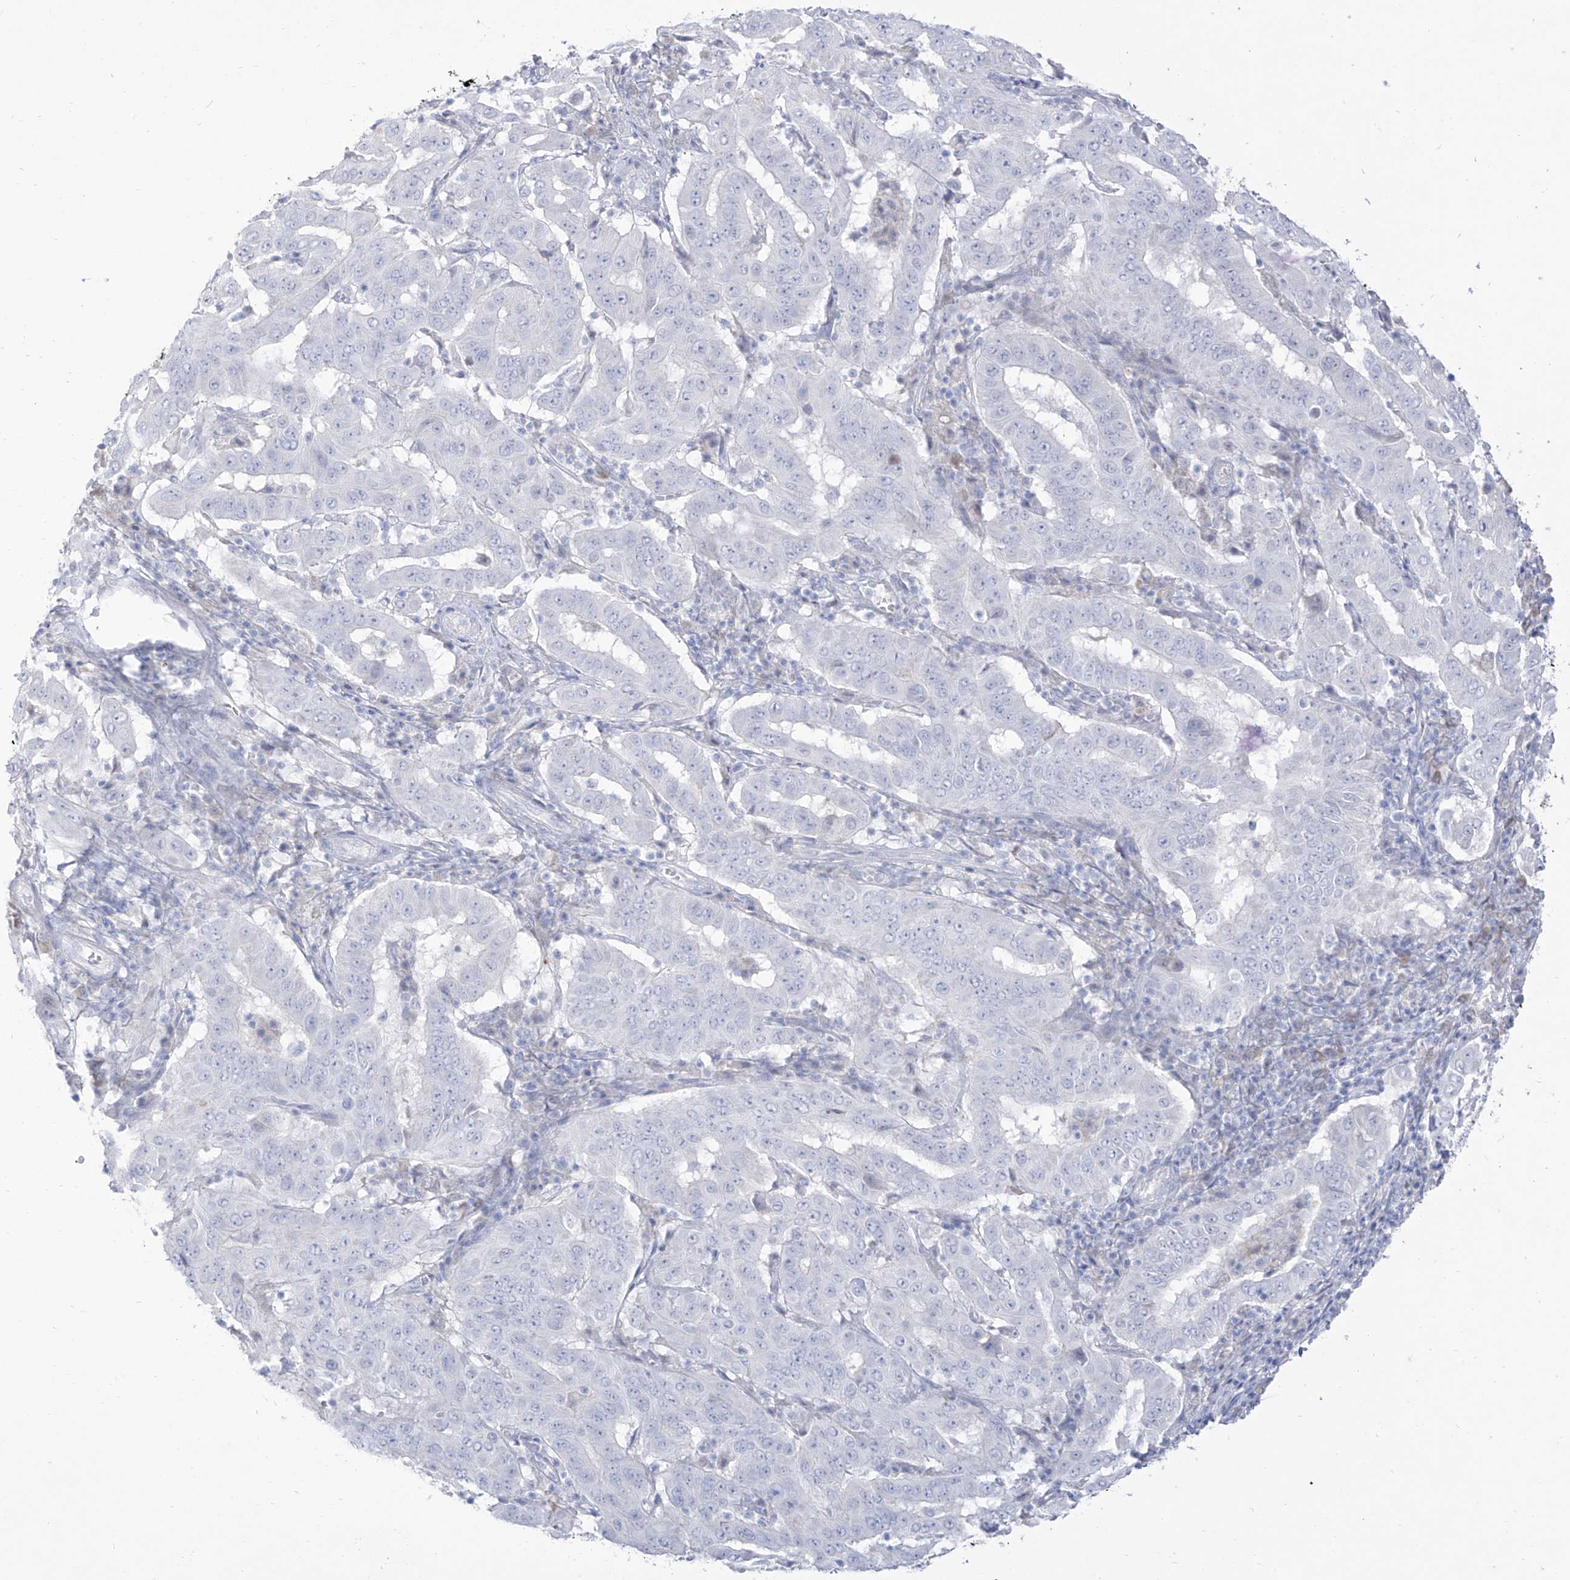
{"staining": {"intensity": "negative", "quantity": "none", "location": "none"}, "tissue": "pancreatic cancer", "cell_type": "Tumor cells", "image_type": "cancer", "snomed": [{"axis": "morphology", "description": "Adenocarcinoma, NOS"}, {"axis": "topography", "description": "Pancreas"}], "caption": "Tumor cells are negative for protein expression in human pancreatic adenocarcinoma.", "gene": "TGM4", "patient": {"sex": "male", "age": 63}}